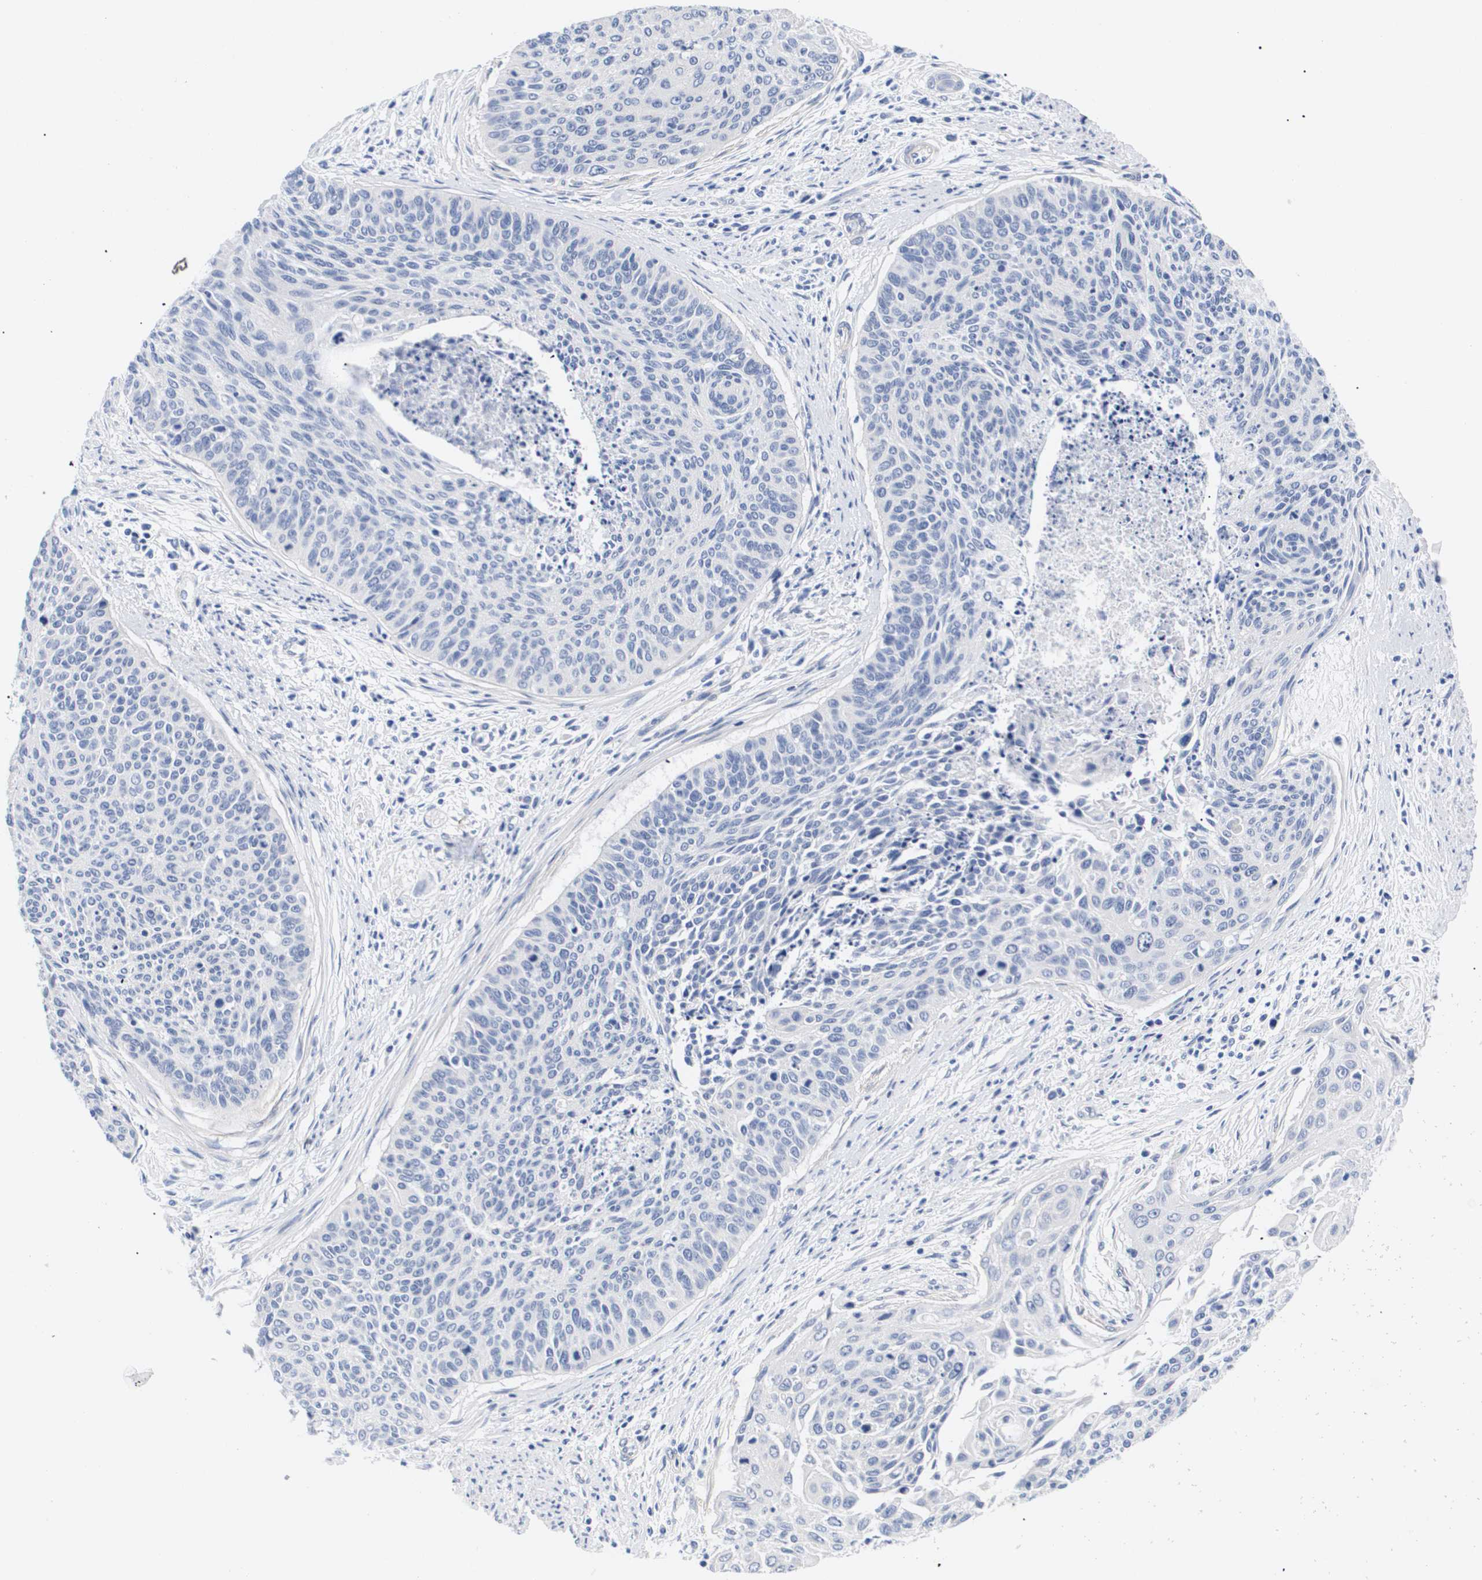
{"staining": {"intensity": "negative", "quantity": "none", "location": "none"}, "tissue": "cervical cancer", "cell_type": "Tumor cells", "image_type": "cancer", "snomed": [{"axis": "morphology", "description": "Squamous cell carcinoma, NOS"}, {"axis": "topography", "description": "Cervix"}], "caption": "Squamous cell carcinoma (cervical) was stained to show a protein in brown. There is no significant positivity in tumor cells.", "gene": "ATP6V0A4", "patient": {"sex": "female", "age": 55}}